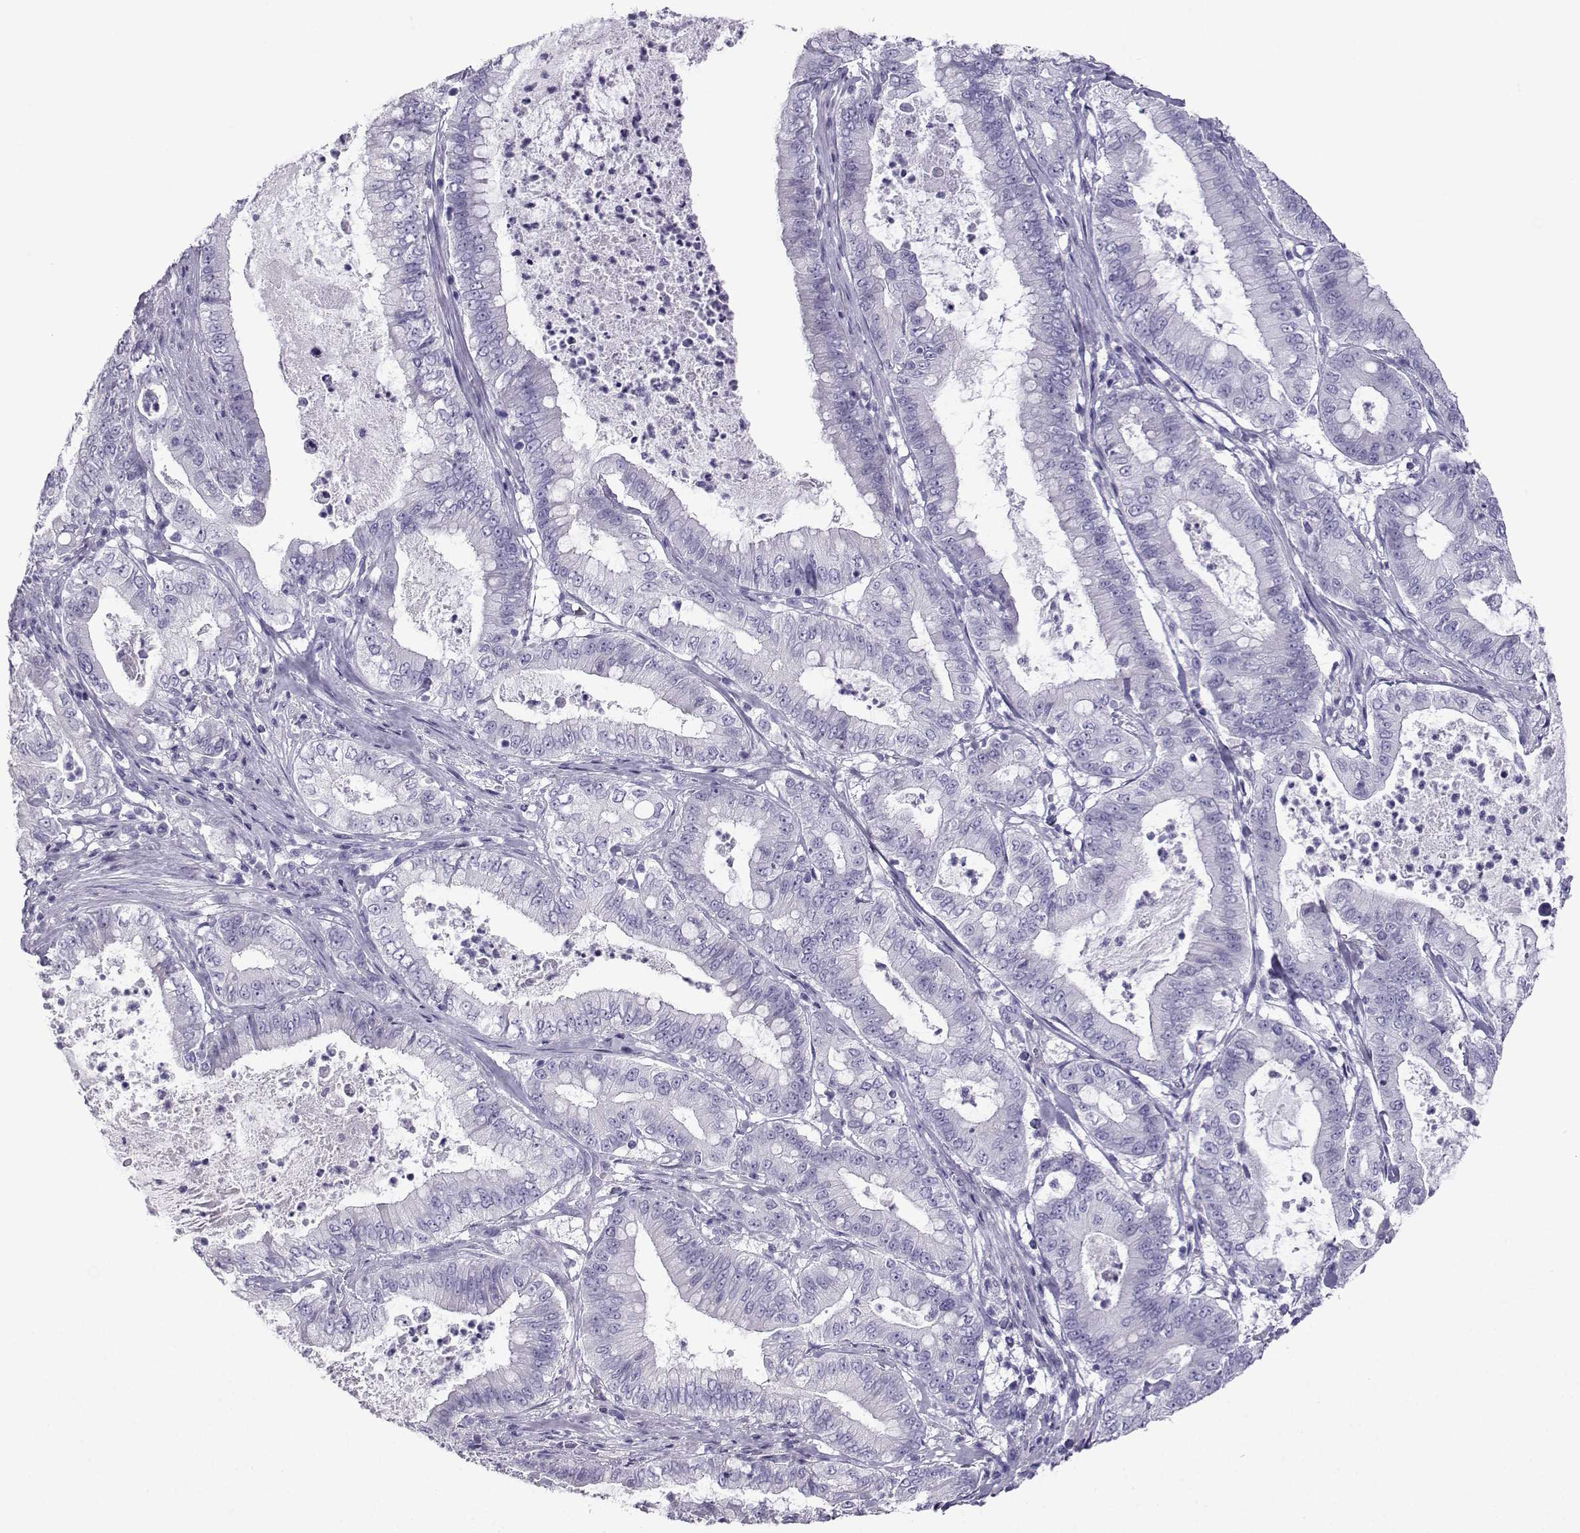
{"staining": {"intensity": "negative", "quantity": "none", "location": "none"}, "tissue": "pancreatic cancer", "cell_type": "Tumor cells", "image_type": "cancer", "snomed": [{"axis": "morphology", "description": "Adenocarcinoma, NOS"}, {"axis": "topography", "description": "Pancreas"}], "caption": "A histopathology image of pancreatic adenocarcinoma stained for a protein displays no brown staining in tumor cells.", "gene": "CD109", "patient": {"sex": "male", "age": 71}}